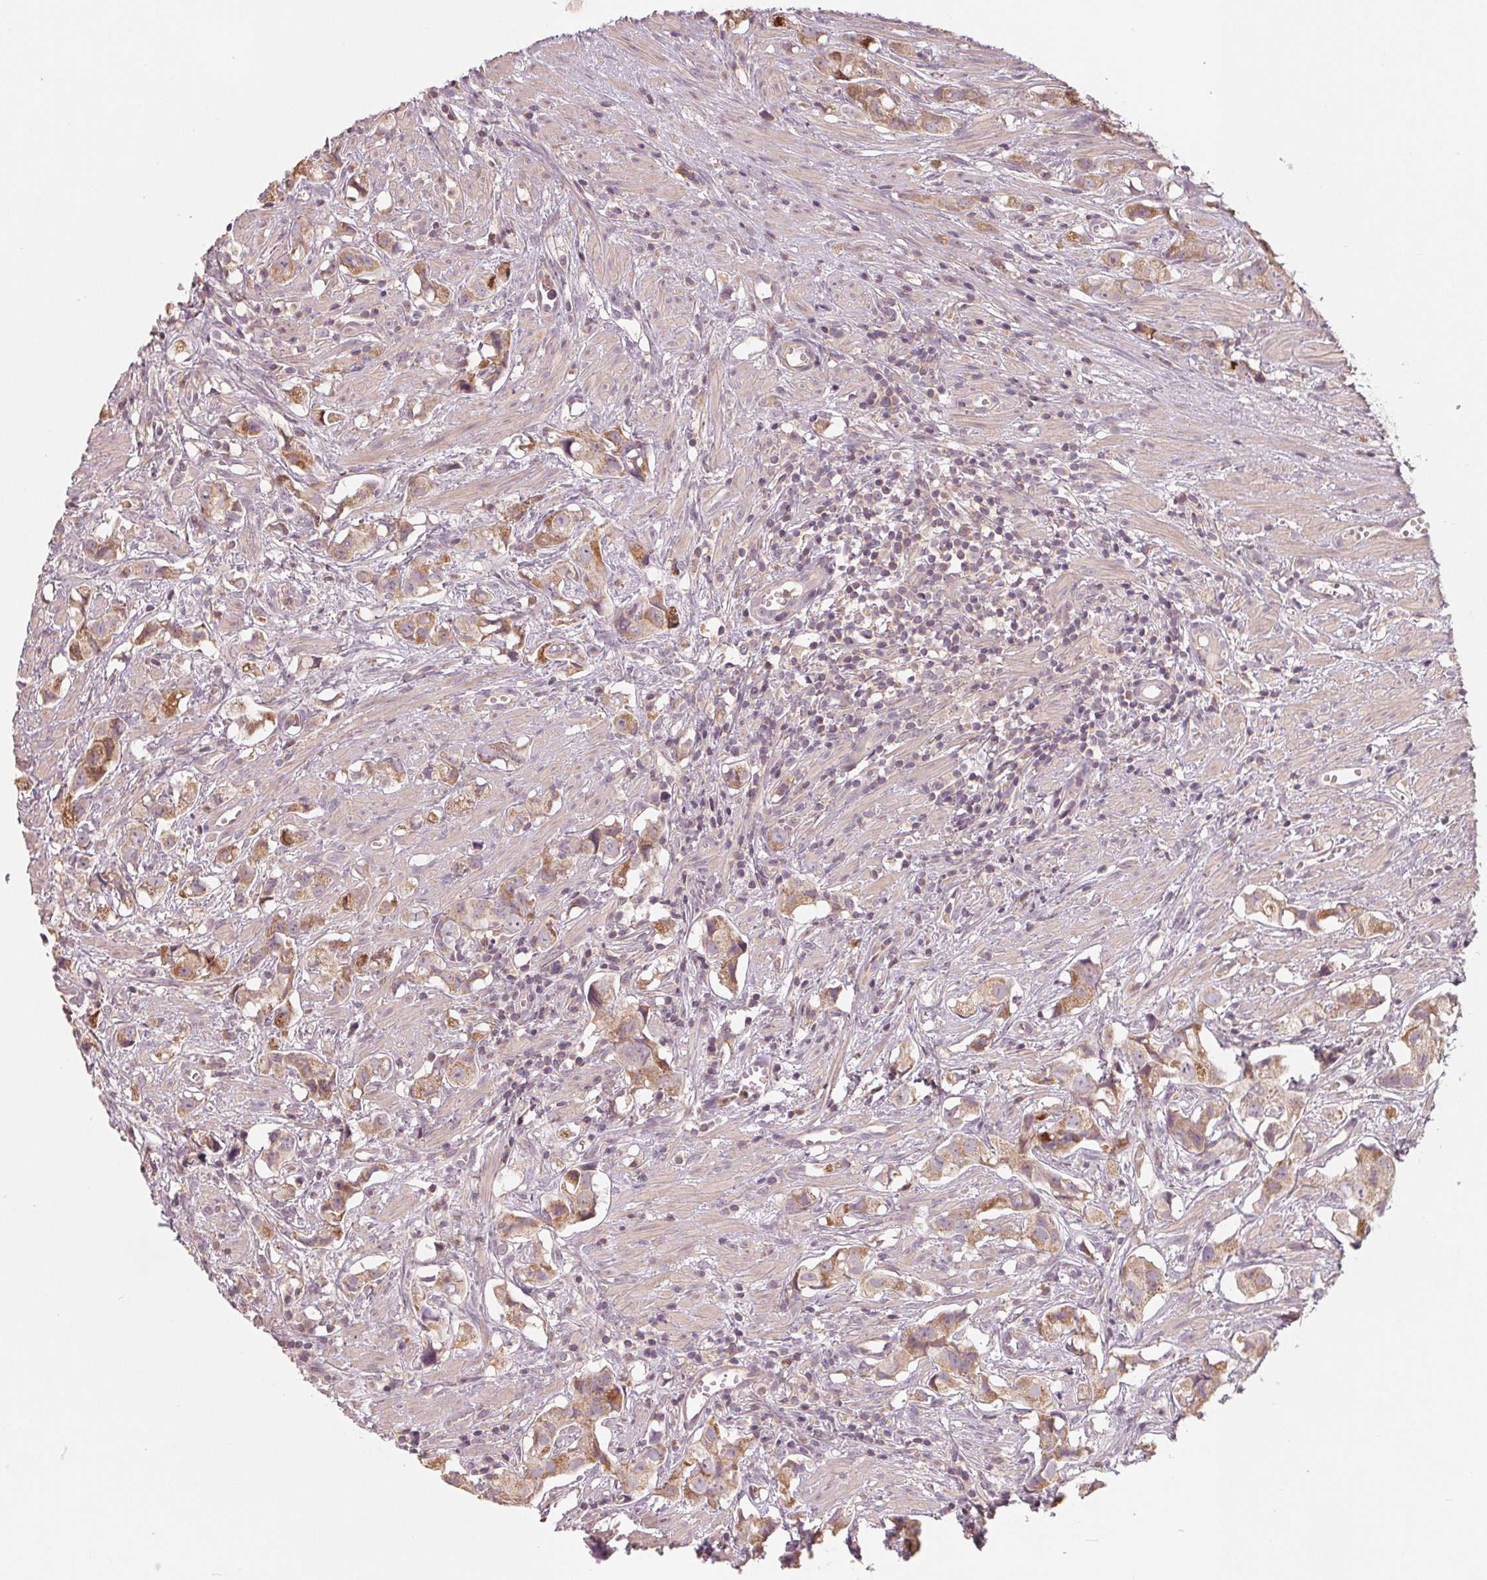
{"staining": {"intensity": "moderate", "quantity": "25%-75%", "location": "cytoplasmic/membranous"}, "tissue": "prostate cancer", "cell_type": "Tumor cells", "image_type": "cancer", "snomed": [{"axis": "morphology", "description": "Adenocarcinoma, High grade"}, {"axis": "topography", "description": "Prostate"}], "caption": "DAB immunohistochemical staining of human prostate adenocarcinoma (high-grade) shows moderate cytoplasmic/membranous protein staining in approximately 25%-75% of tumor cells.", "gene": "AQP8", "patient": {"sex": "male", "age": 58}}